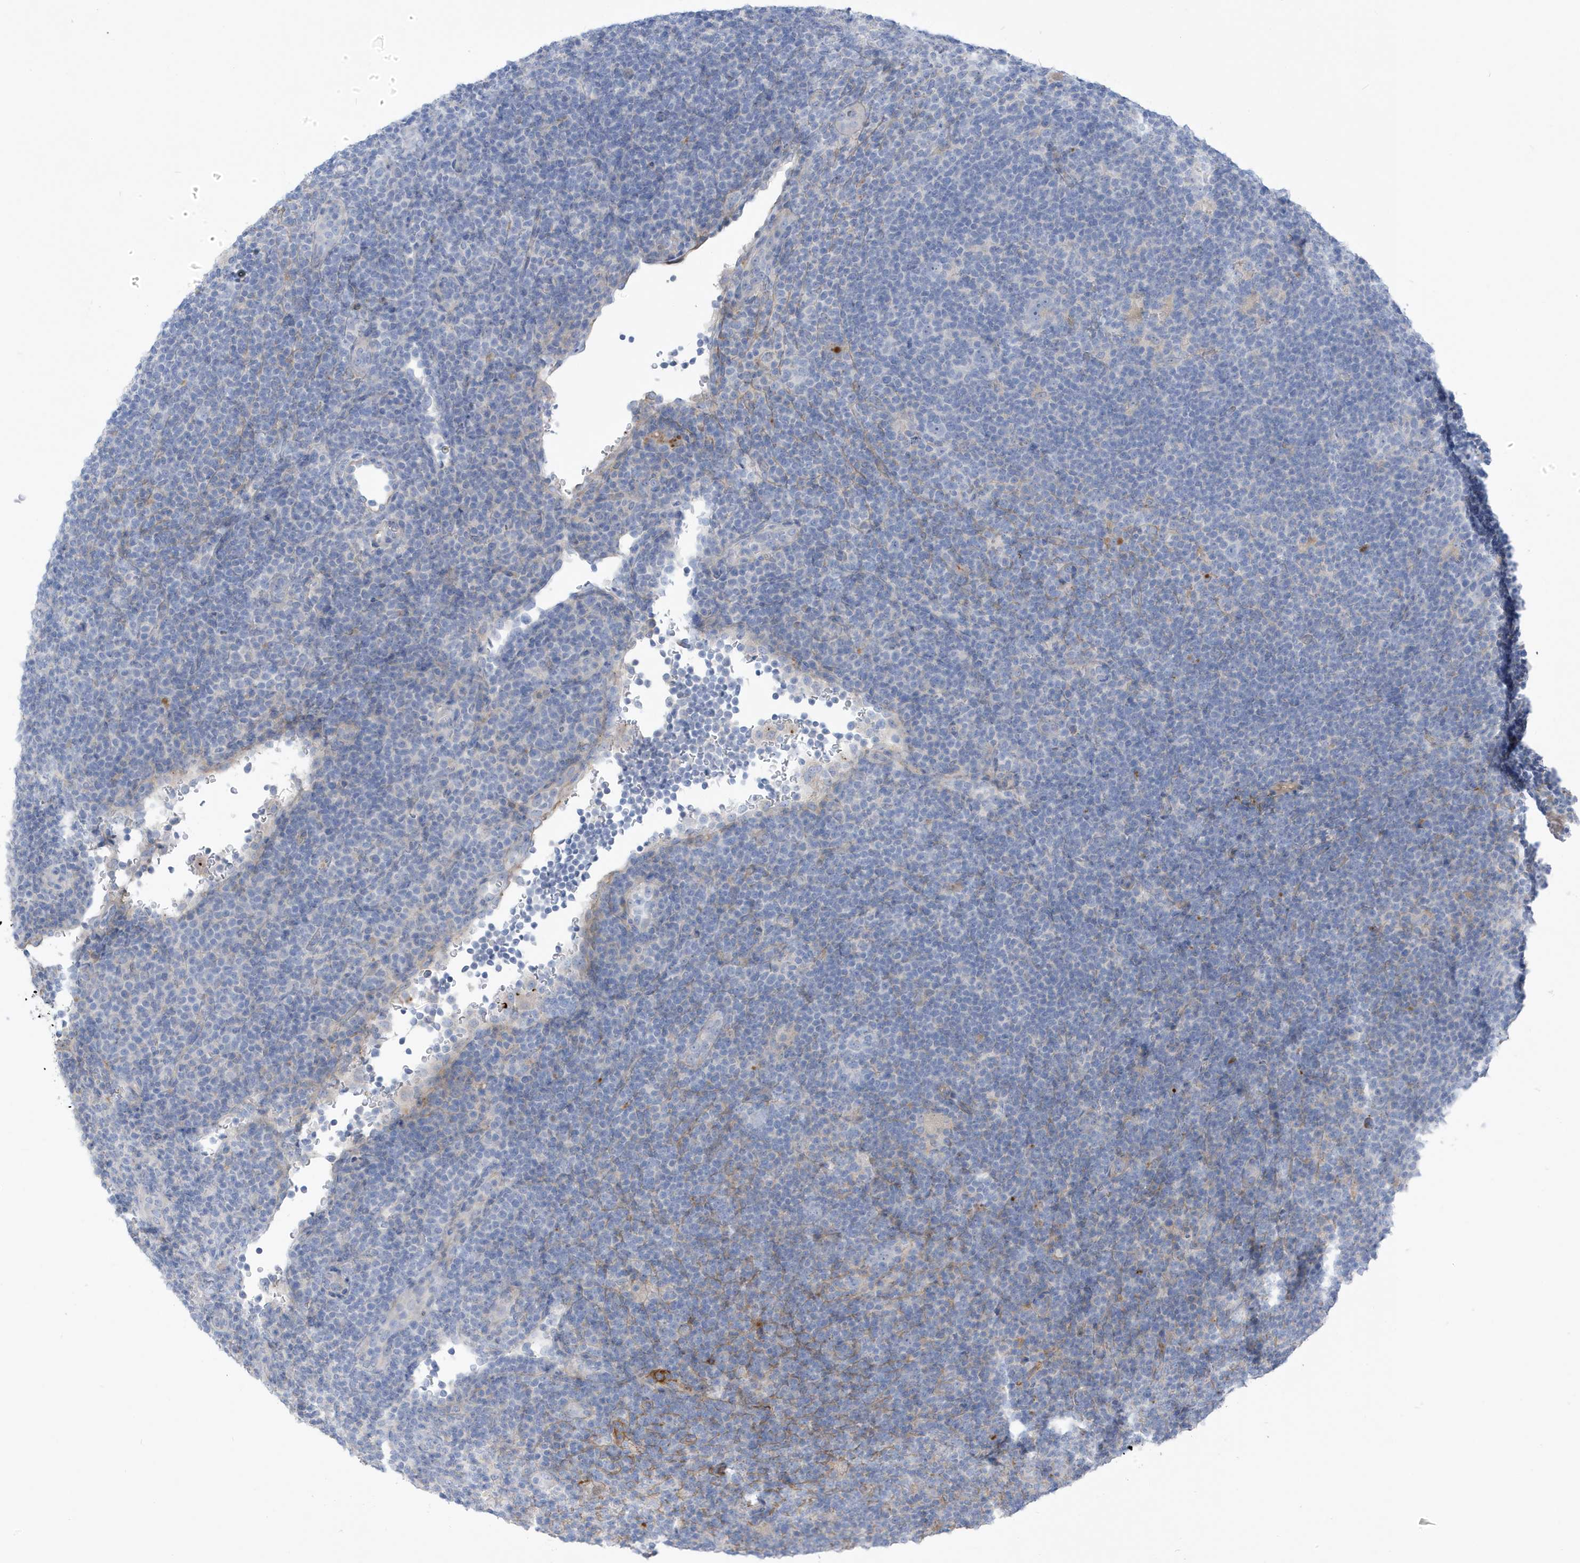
{"staining": {"intensity": "negative", "quantity": "none", "location": "none"}, "tissue": "lymphoma", "cell_type": "Tumor cells", "image_type": "cancer", "snomed": [{"axis": "morphology", "description": "Hodgkin's disease, NOS"}, {"axis": "topography", "description": "Lymph node"}], "caption": "This micrograph is of Hodgkin's disease stained with immunohistochemistry (IHC) to label a protein in brown with the nuclei are counter-stained blue. There is no staining in tumor cells.", "gene": "ATP13A5", "patient": {"sex": "female", "age": 57}}